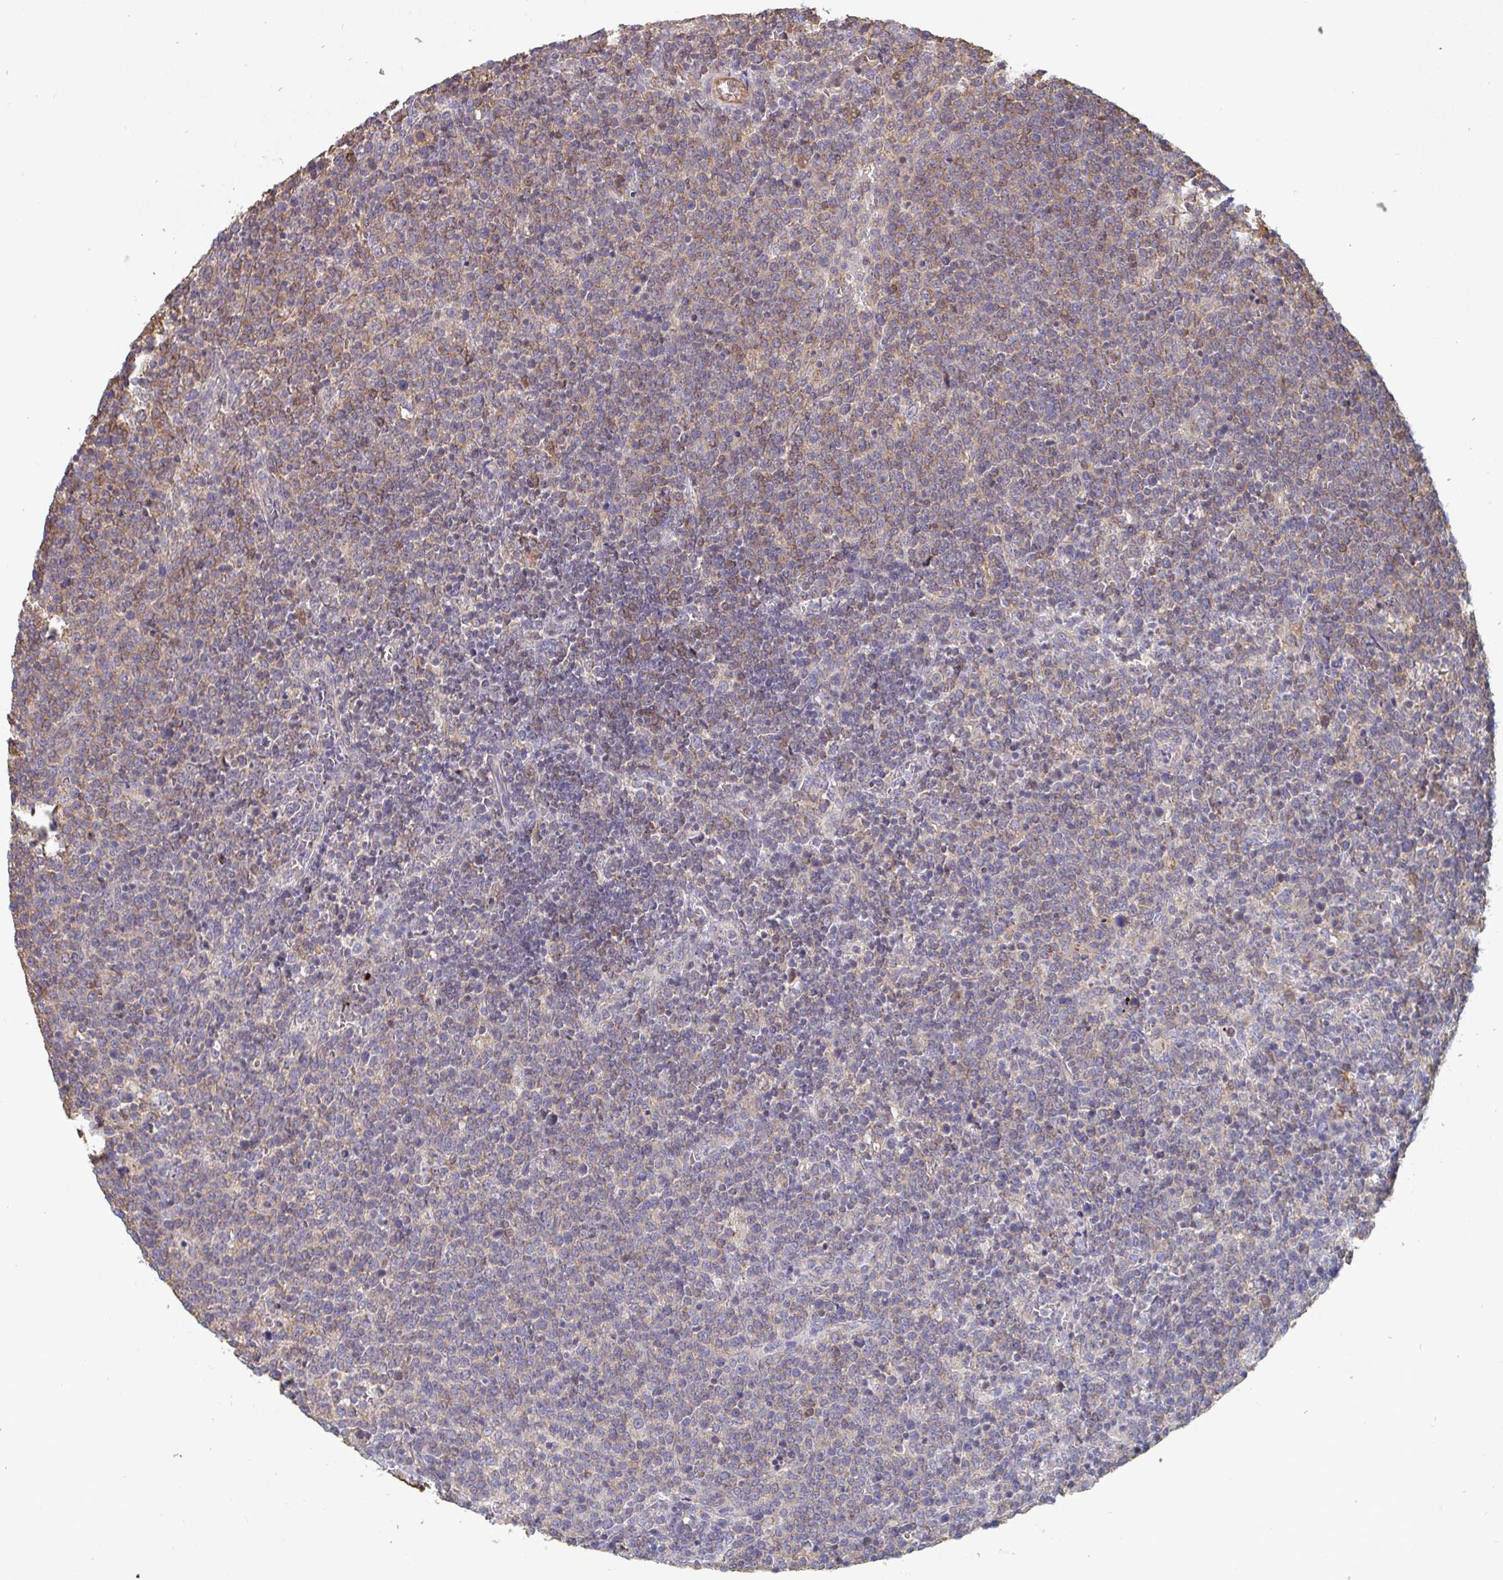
{"staining": {"intensity": "negative", "quantity": "none", "location": "none"}, "tissue": "lymphoma", "cell_type": "Tumor cells", "image_type": "cancer", "snomed": [{"axis": "morphology", "description": "Malignant lymphoma, non-Hodgkin's type, High grade"}, {"axis": "topography", "description": "Lymph node"}], "caption": "Human lymphoma stained for a protein using IHC exhibits no staining in tumor cells.", "gene": "ISCU", "patient": {"sex": "male", "age": 61}}